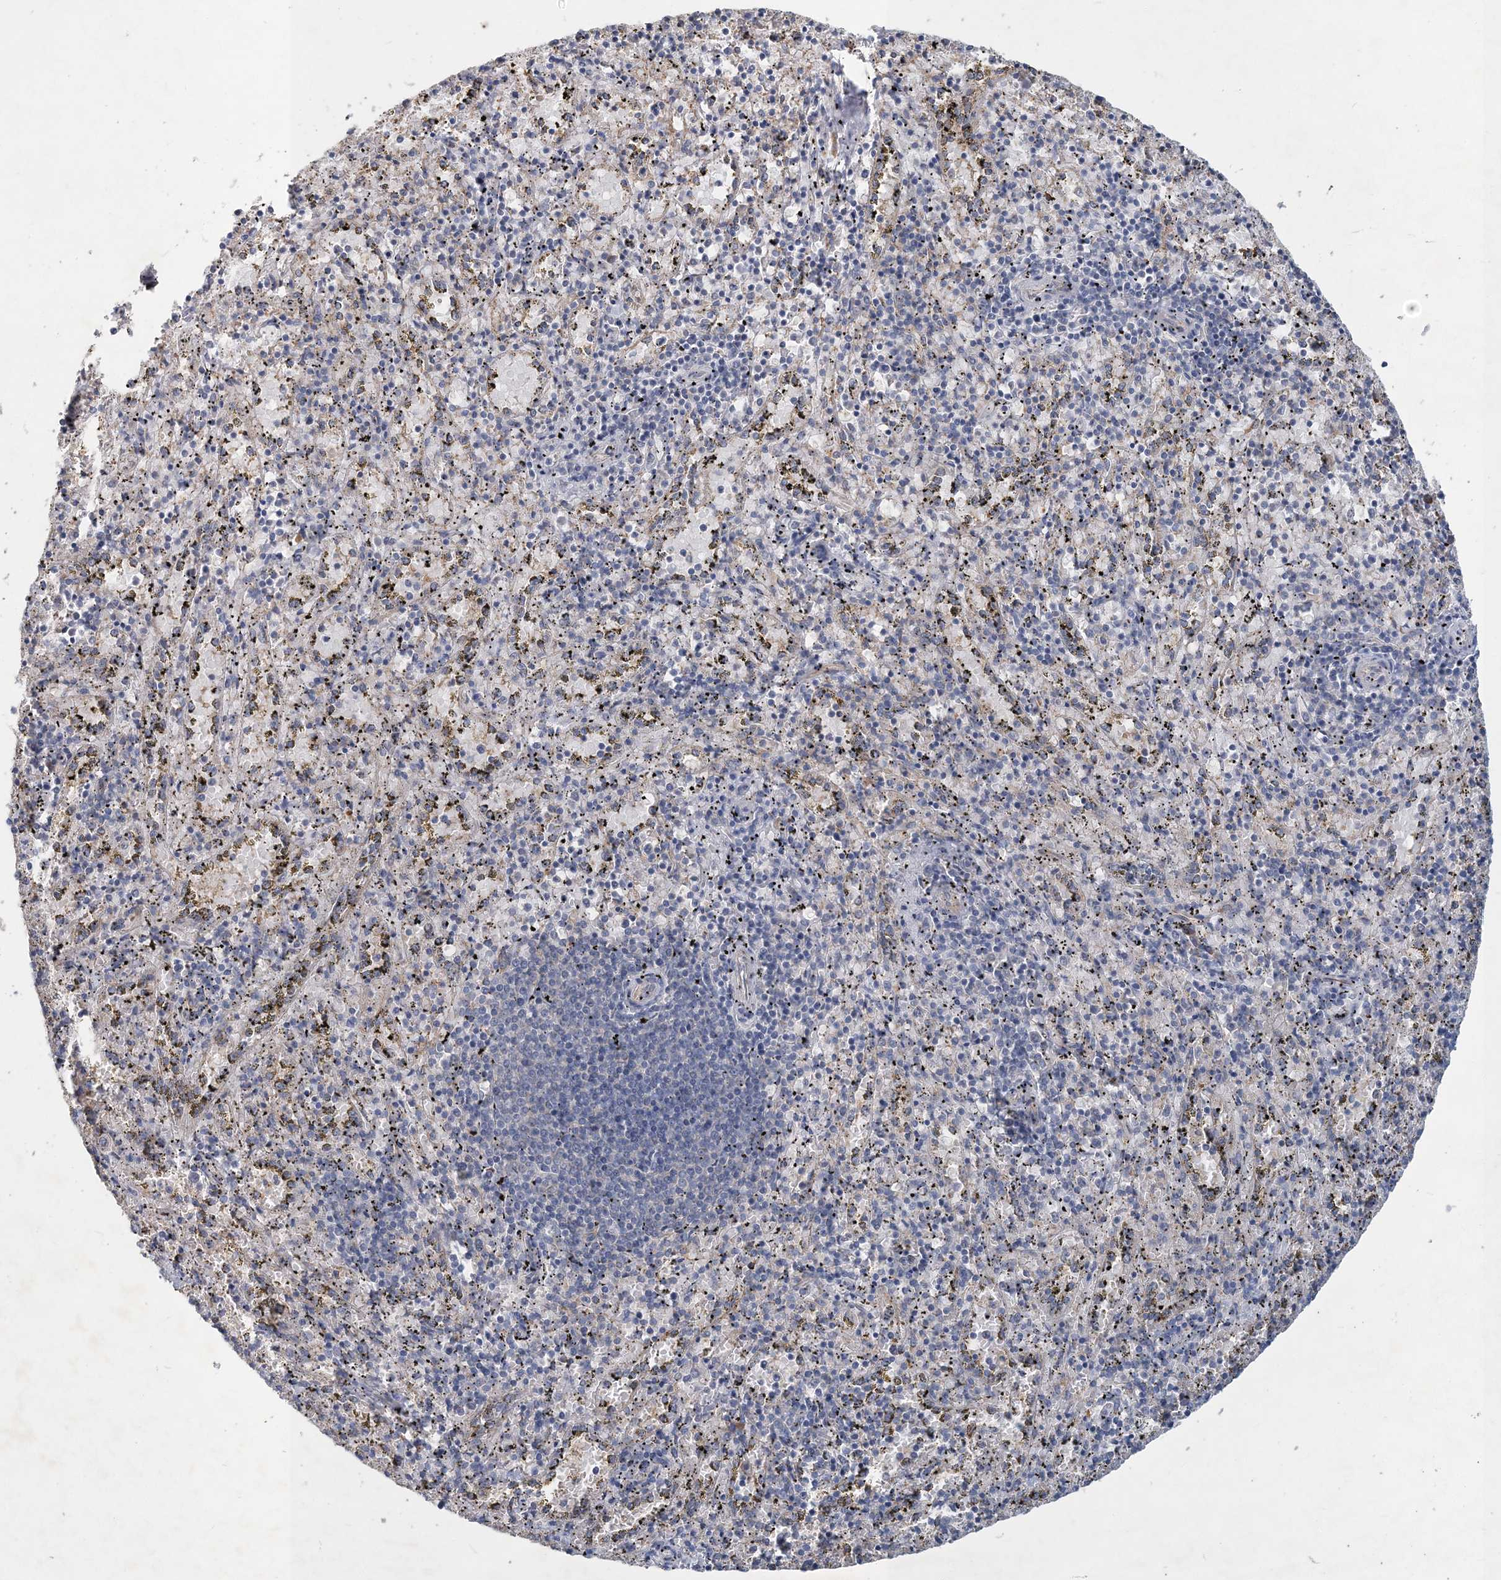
{"staining": {"intensity": "negative", "quantity": "none", "location": "none"}, "tissue": "spleen", "cell_type": "Cells in red pulp", "image_type": "normal", "snomed": [{"axis": "morphology", "description": "Normal tissue, NOS"}, {"axis": "topography", "description": "Spleen"}], "caption": "IHC image of benign human spleen stained for a protein (brown), which displays no staining in cells in red pulp.", "gene": "RNF25", "patient": {"sex": "male", "age": 11}}